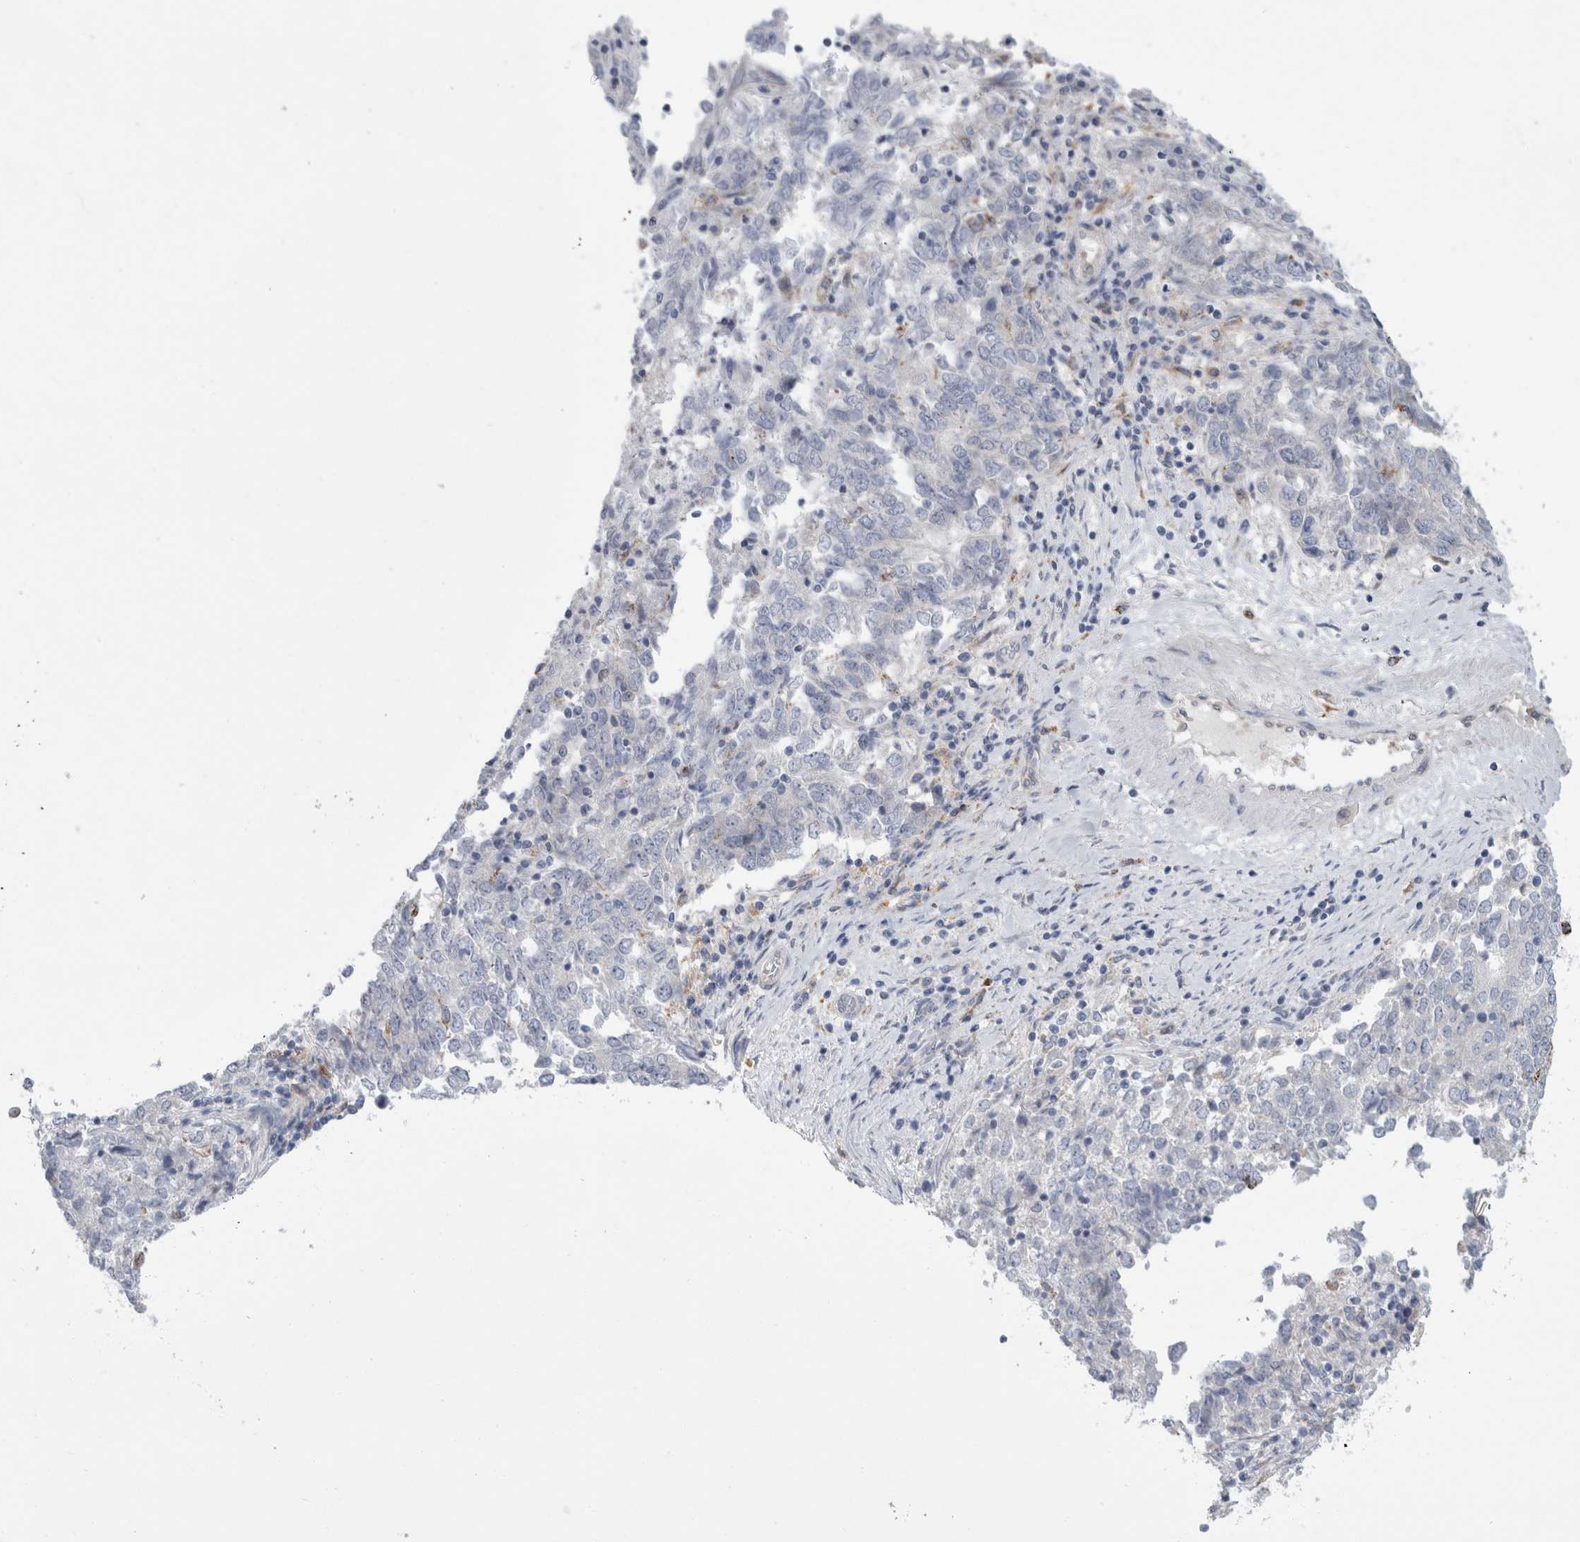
{"staining": {"intensity": "negative", "quantity": "none", "location": "none"}, "tissue": "endometrial cancer", "cell_type": "Tumor cells", "image_type": "cancer", "snomed": [{"axis": "morphology", "description": "Adenocarcinoma, NOS"}, {"axis": "topography", "description": "Endometrium"}], "caption": "This is an IHC image of human adenocarcinoma (endometrial). There is no staining in tumor cells.", "gene": "GATM", "patient": {"sex": "female", "age": 80}}